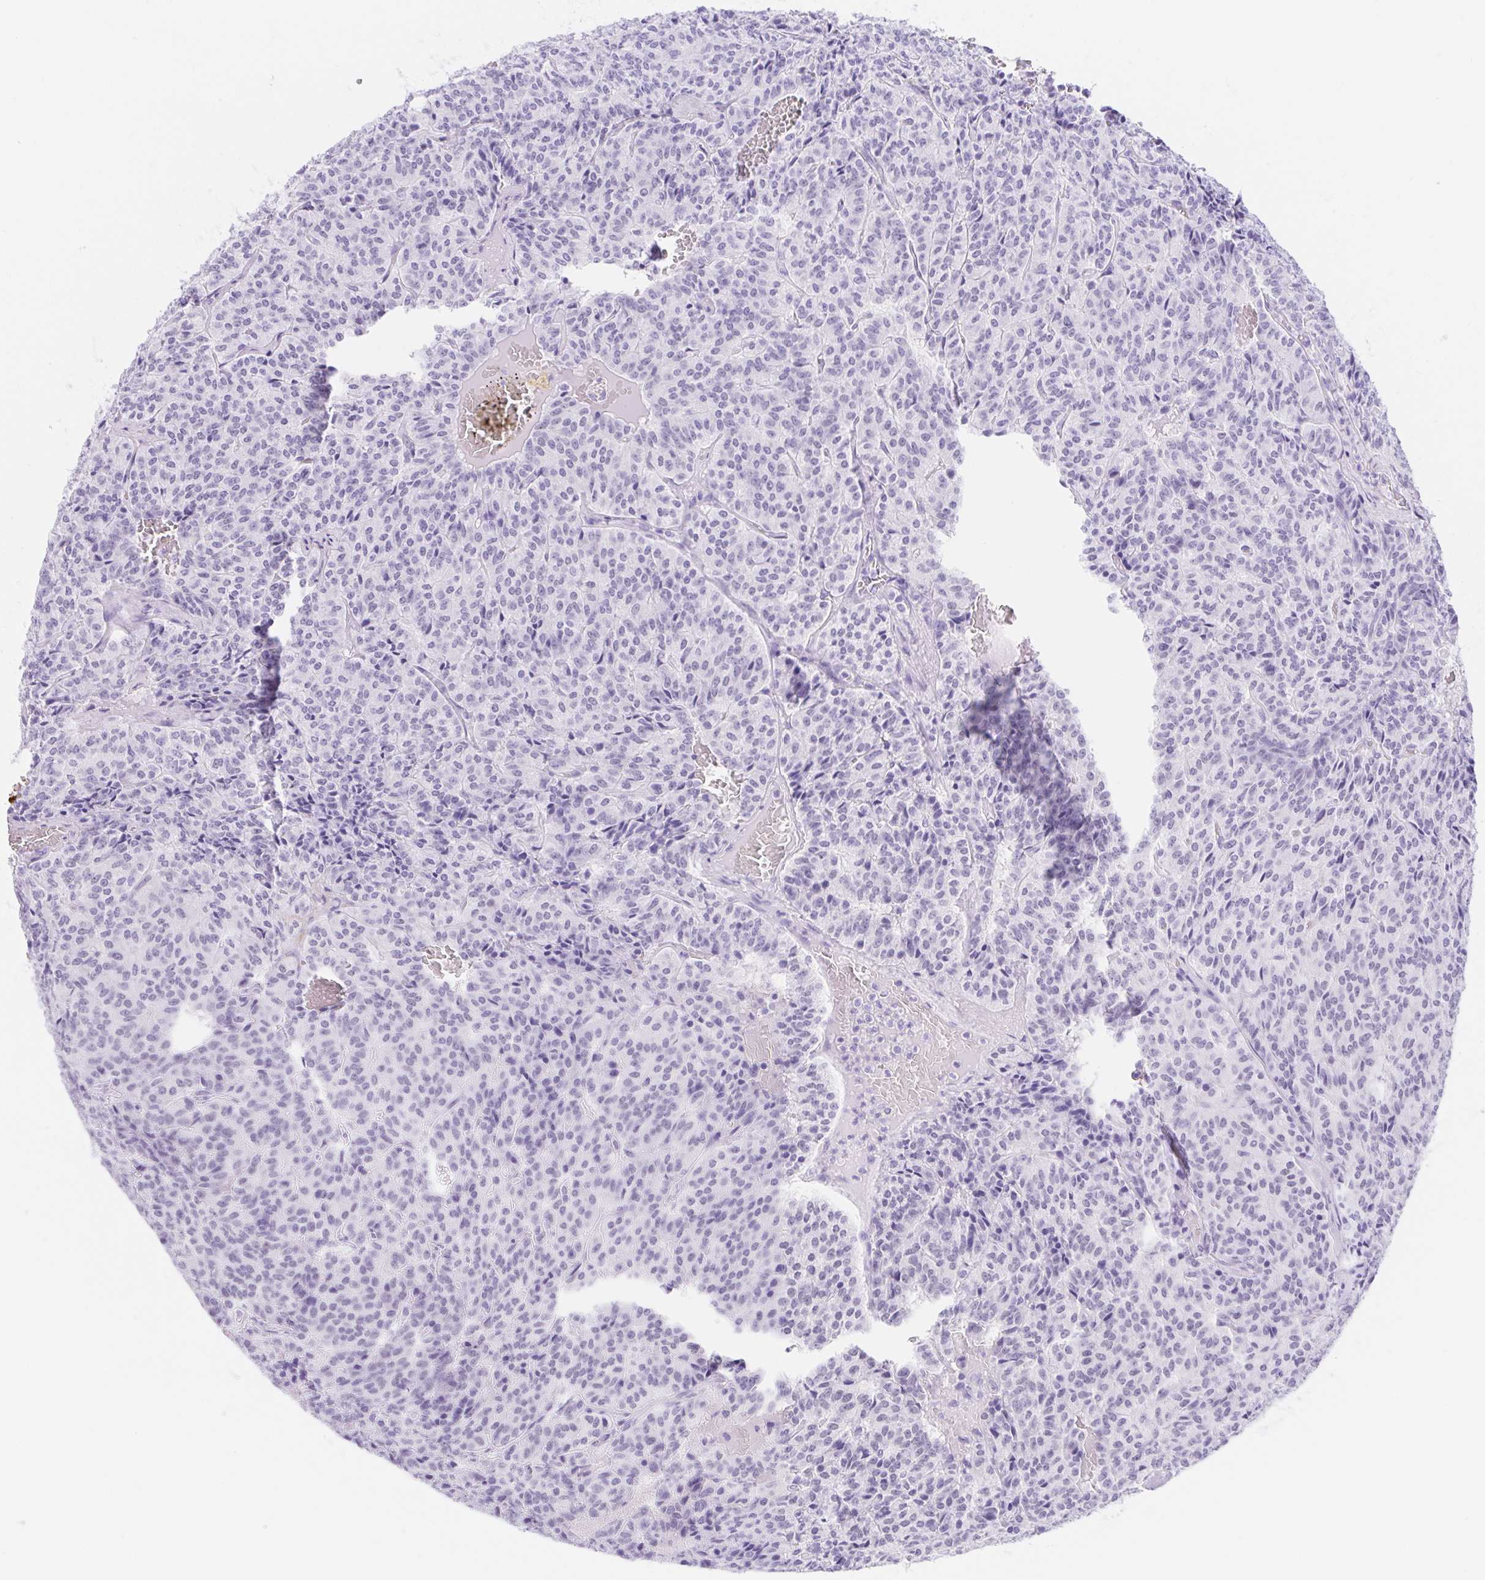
{"staining": {"intensity": "negative", "quantity": "none", "location": "none"}, "tissue": "carcinoid", "cell_type": "Tumor cells", "image_type": "cancer", "snomed": [{"axis": "morphology", "description": "Carcinoid, malignant, NOS"}, {"axis": "topography", "description": "Lung"}], "caption": "Immunohistochemistry histopathology image of neoplastic tissue: carcinoid (malignant) stained with DAB (3,3'-diaminobenzidine) displays no significant protein staining in tumor cells.", "gene": "CAND1", "patient": {"sex": "male", "age": 70}}